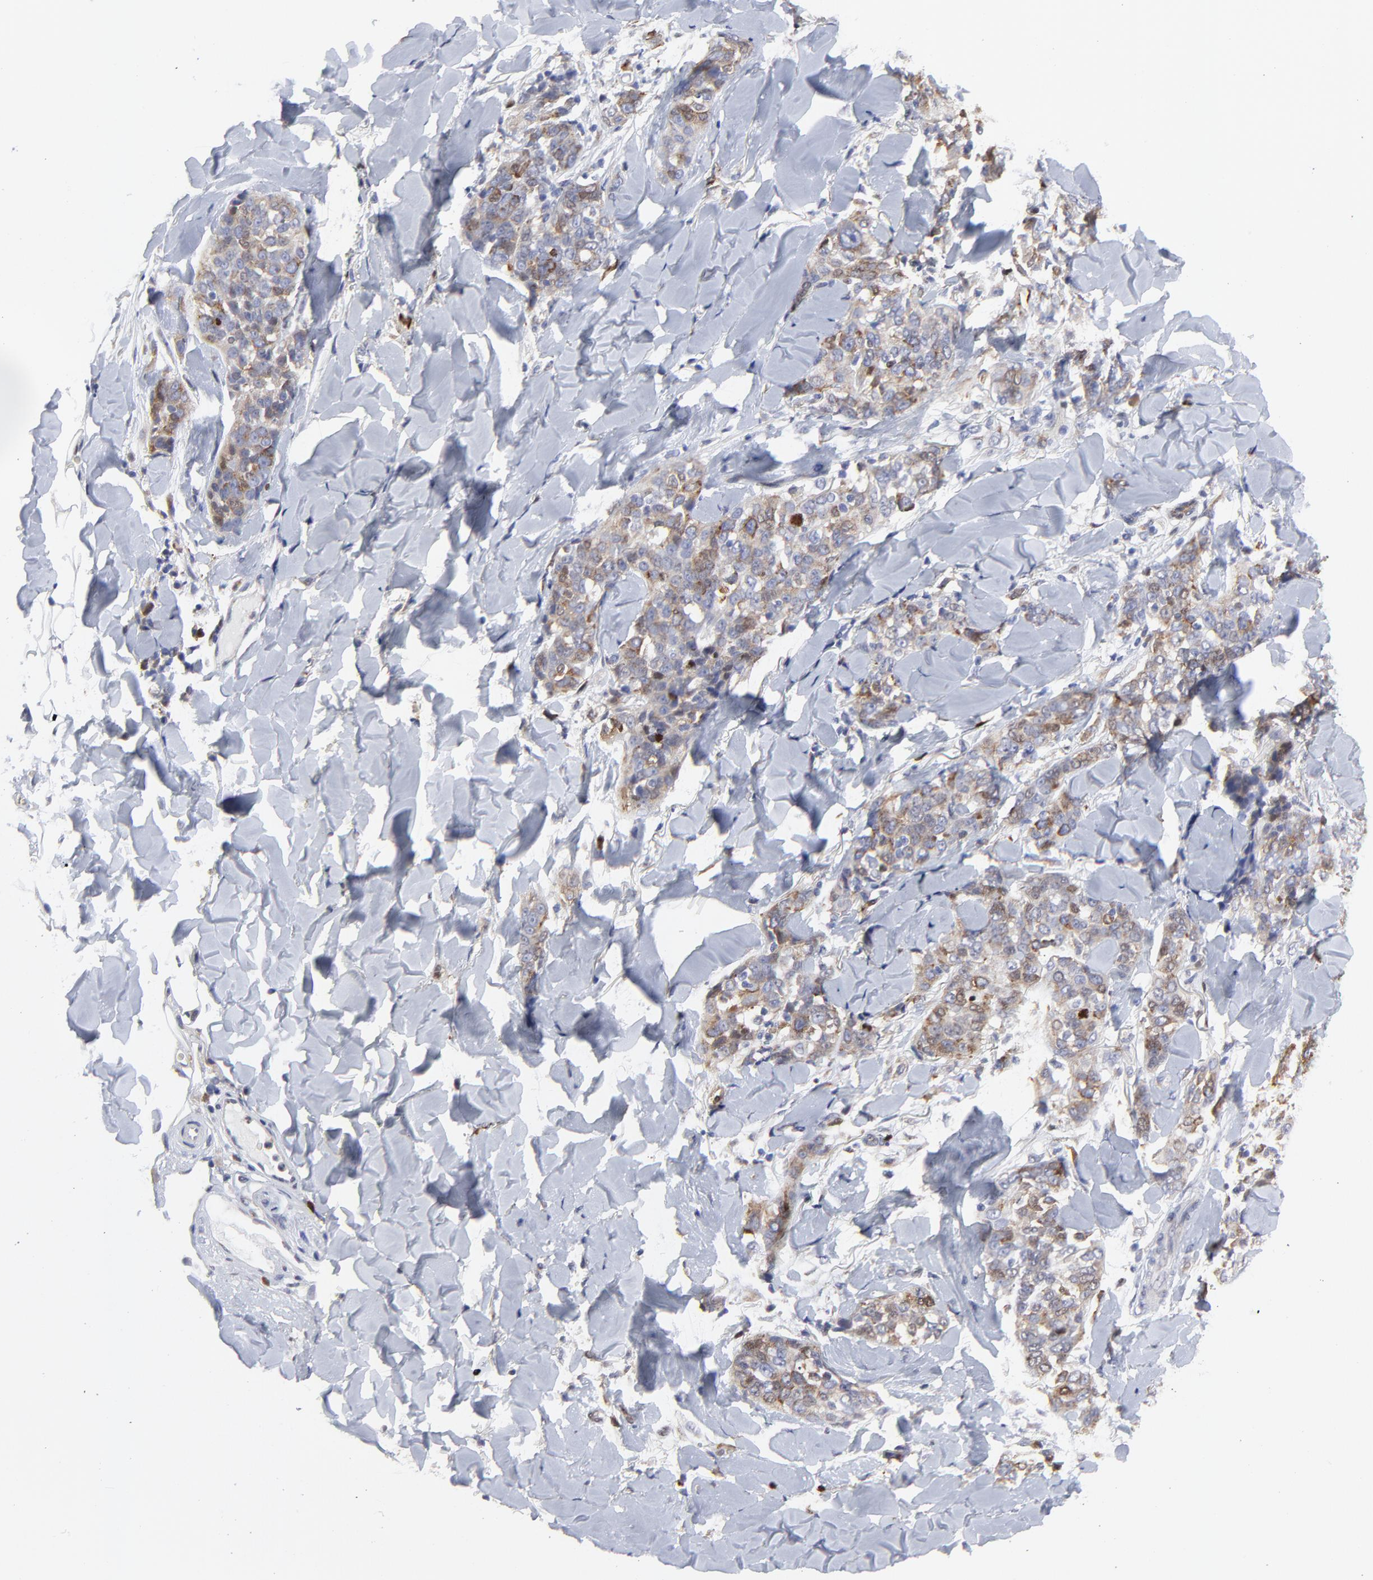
{"staining": {"intensity": "moderate", "quantity": "25%-75%", "location": "cytoplasmic/membranous"}, "tissue": "skin cancer", "cell_type": "Tumor cells", "image_type": "cancer", "snomed": [{"axis": "morphology", "description": "Normal tissue, NOS"}, {"axis": "morphology", "description": "Squamous cell carcinoma, NOS"}, {"axis": "topography", "description": "Skin"}], "caption": "Tumor cells exhibit medium levels of moderate cytoplasmic/membranous positivity in approximately 25%-75% of cells in squamous cell carcinoma (skin).", "gene": "NCAPH", "patient": {"sex": "female", "age": 83}}